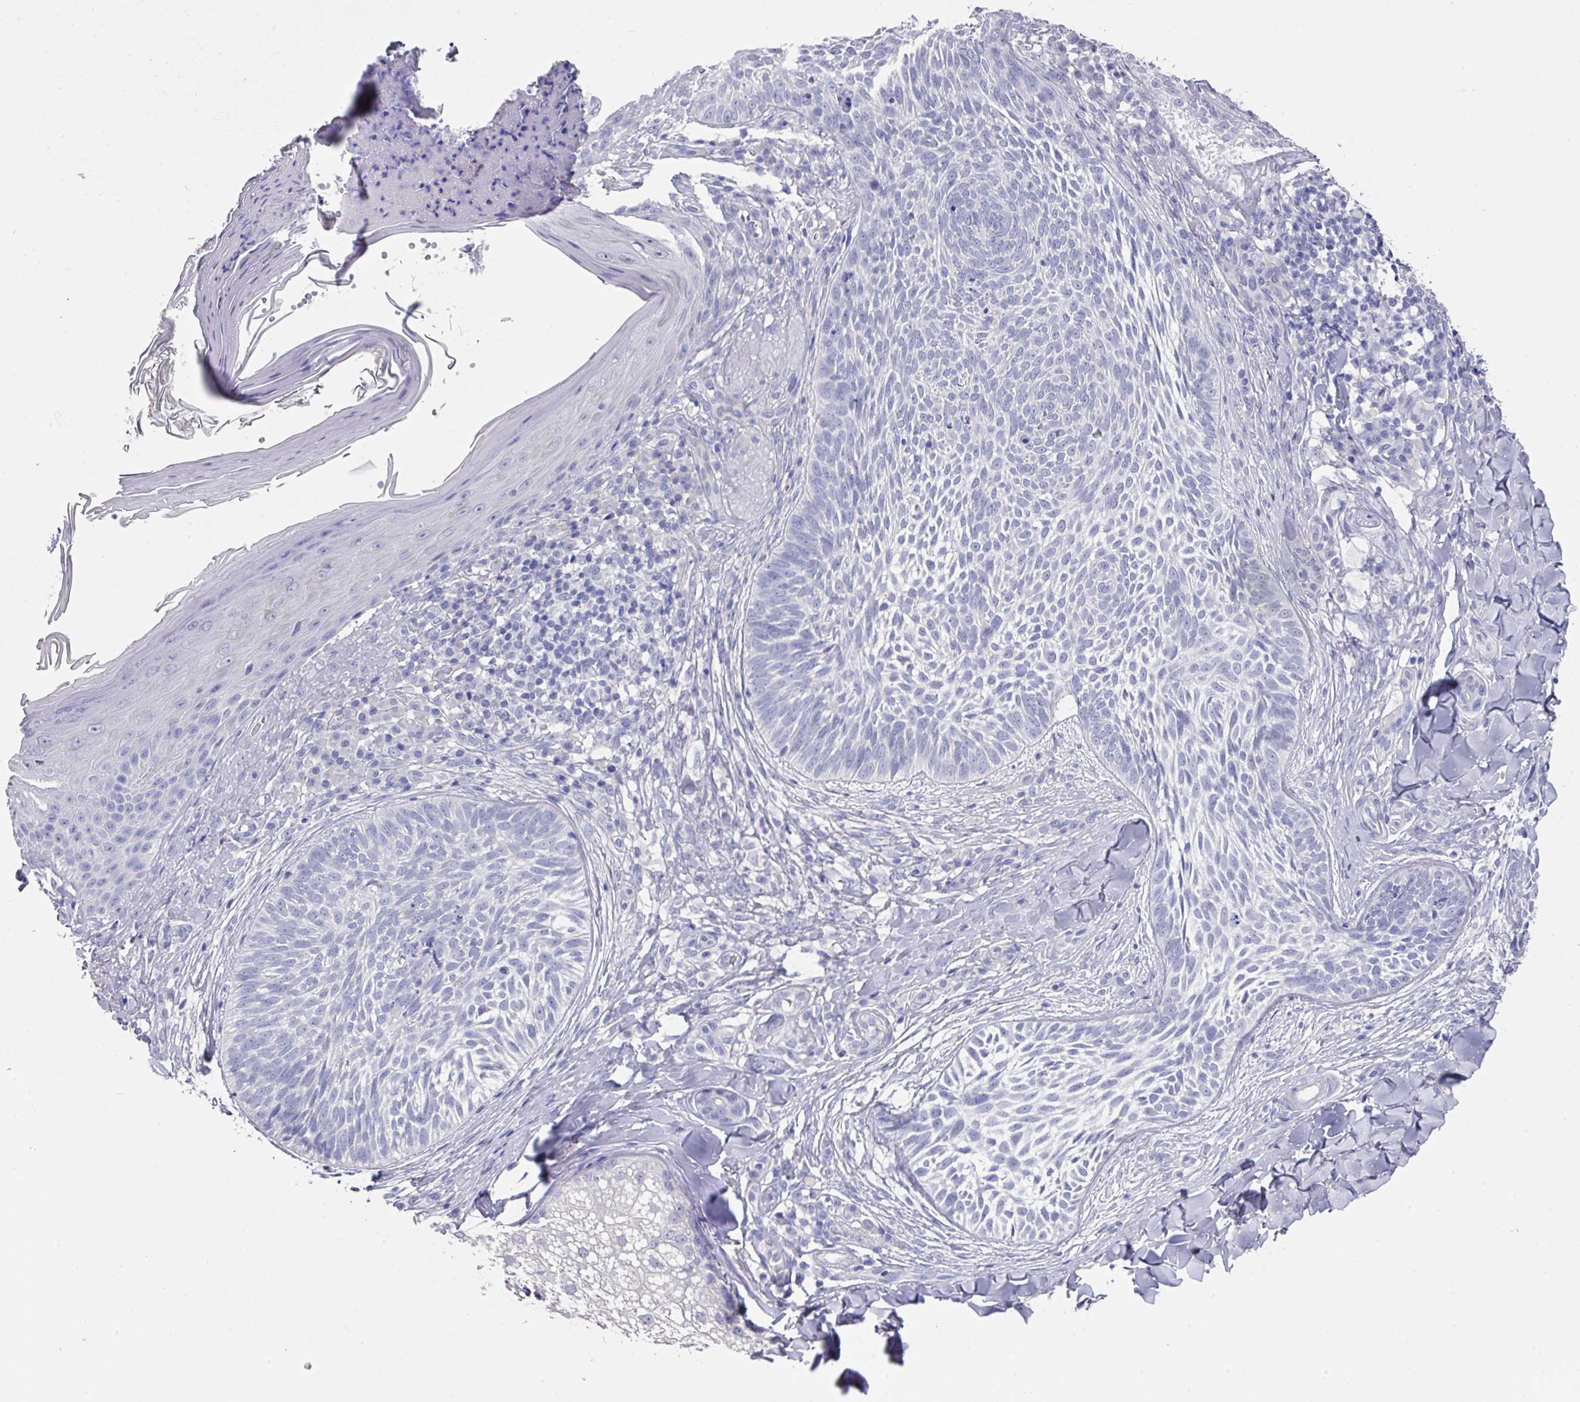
{"staining": {"intensity": "negative", "quantity": "none", "location": "none"}, "tissue": "skin cancer", "cell_type": "Tumor cells", "image_type": "cancer", "snomed": [{"axis": "morphology", "description": "Basal cell carcinoma"}, {"axis": "topography", "description": "Skin"}], "caption": "IHC histopathology image of neoplastic tissue: skin cancer stained with DAB displays no significant protein positivity in tumor cells.", "gene": "DAZL", "patient": {"sex": "female", "age": 61}}